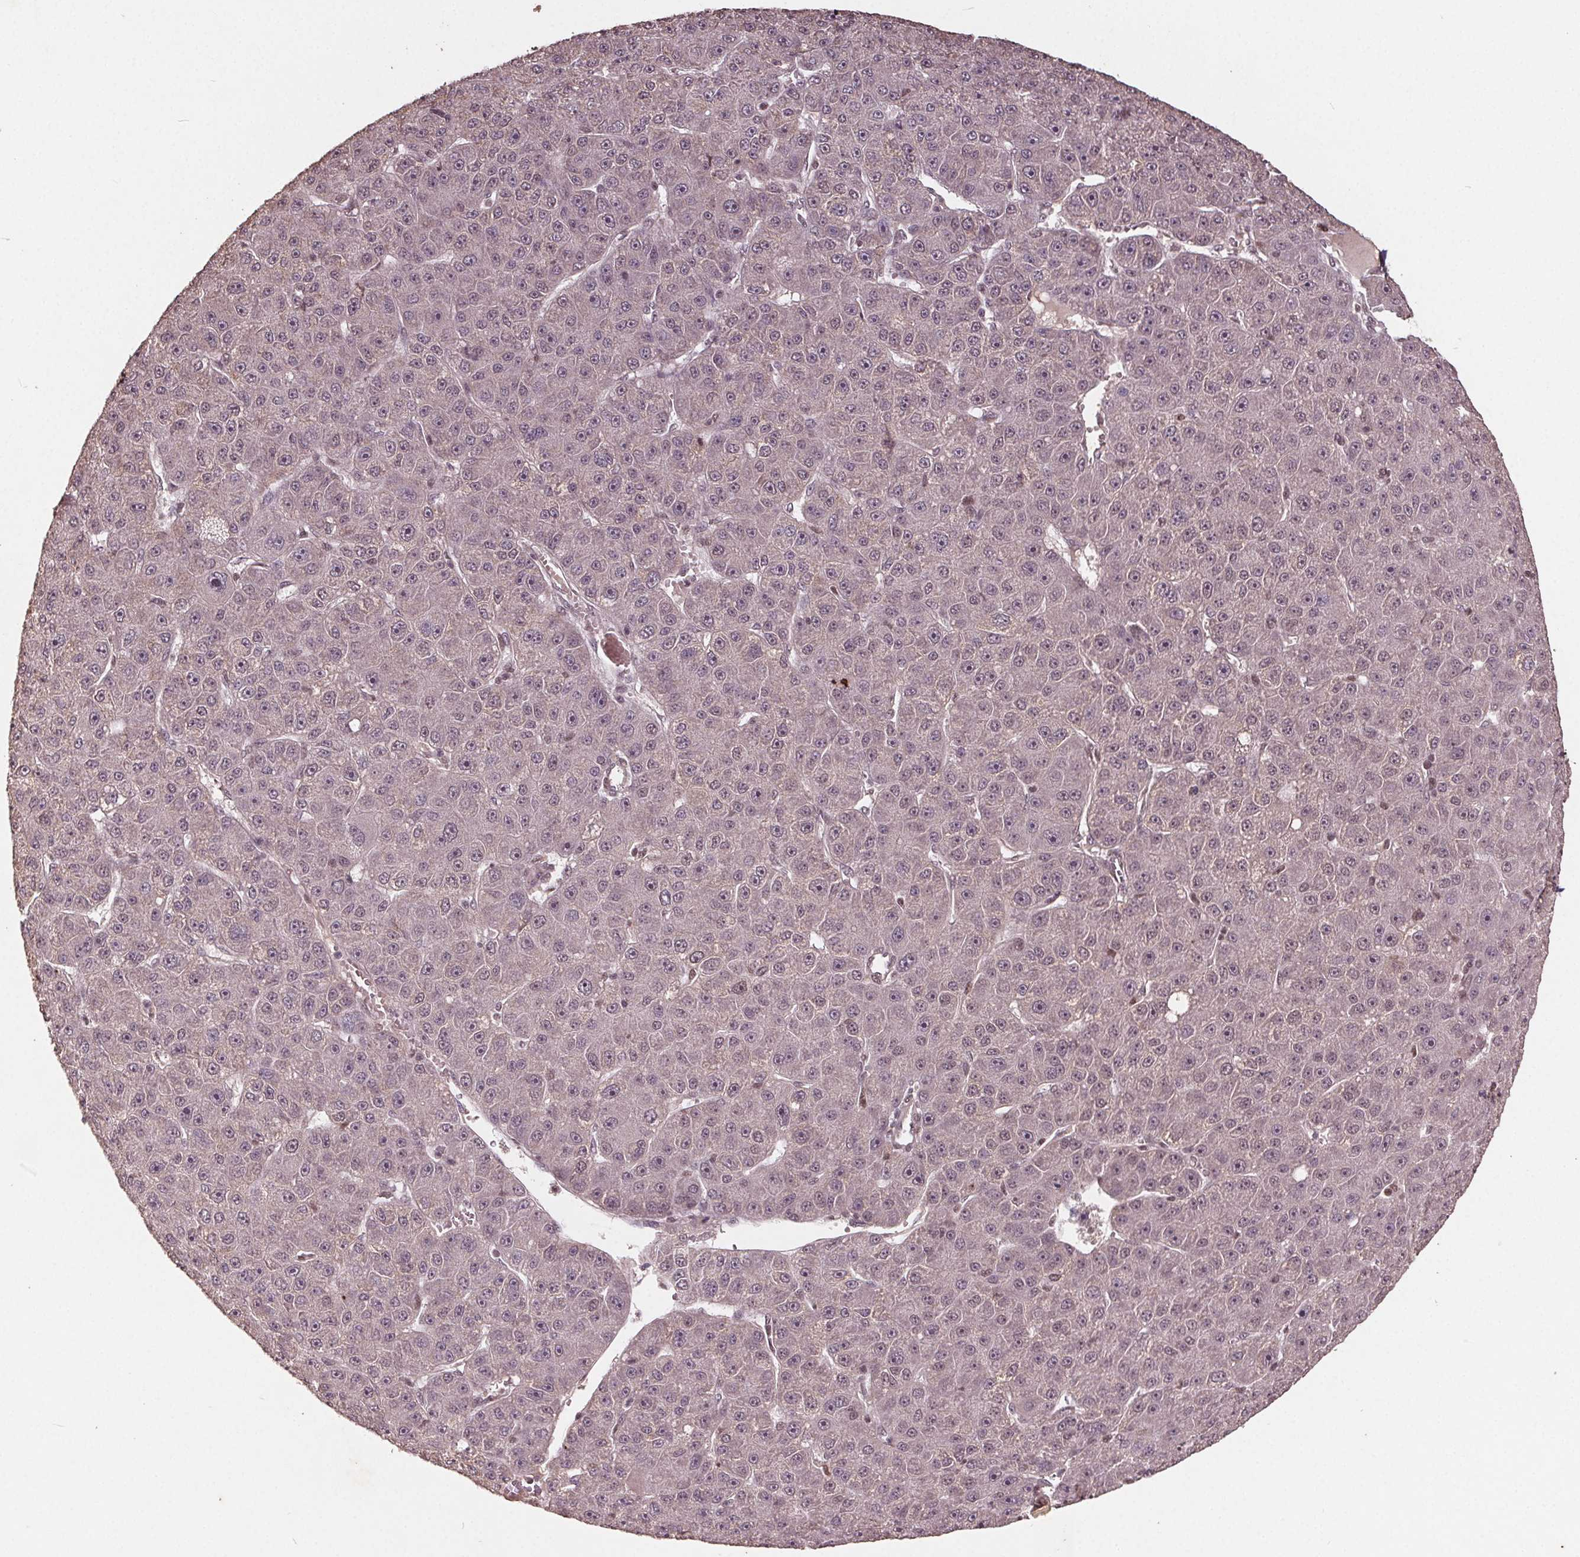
{"staining": {"intensity": "weak", "quantity": "<25%", "location": "nuclear"}, "tissue": "liver cancer", "cell_type": "Tumor cells", "image_type": "cancer", "snomed": [{"axis": "morphology", "description": "Carcinoma, Hepatocellular, NOS"}, {"axis": "topography", "description": "Liver"}], "caption": "IHC image of liver hepatocellular carcinoma stained for a protein (brown), which shows no expression in tumor cells.", "gene": "DNMT3B", "patient": {"sex": "male", "age": 67}}